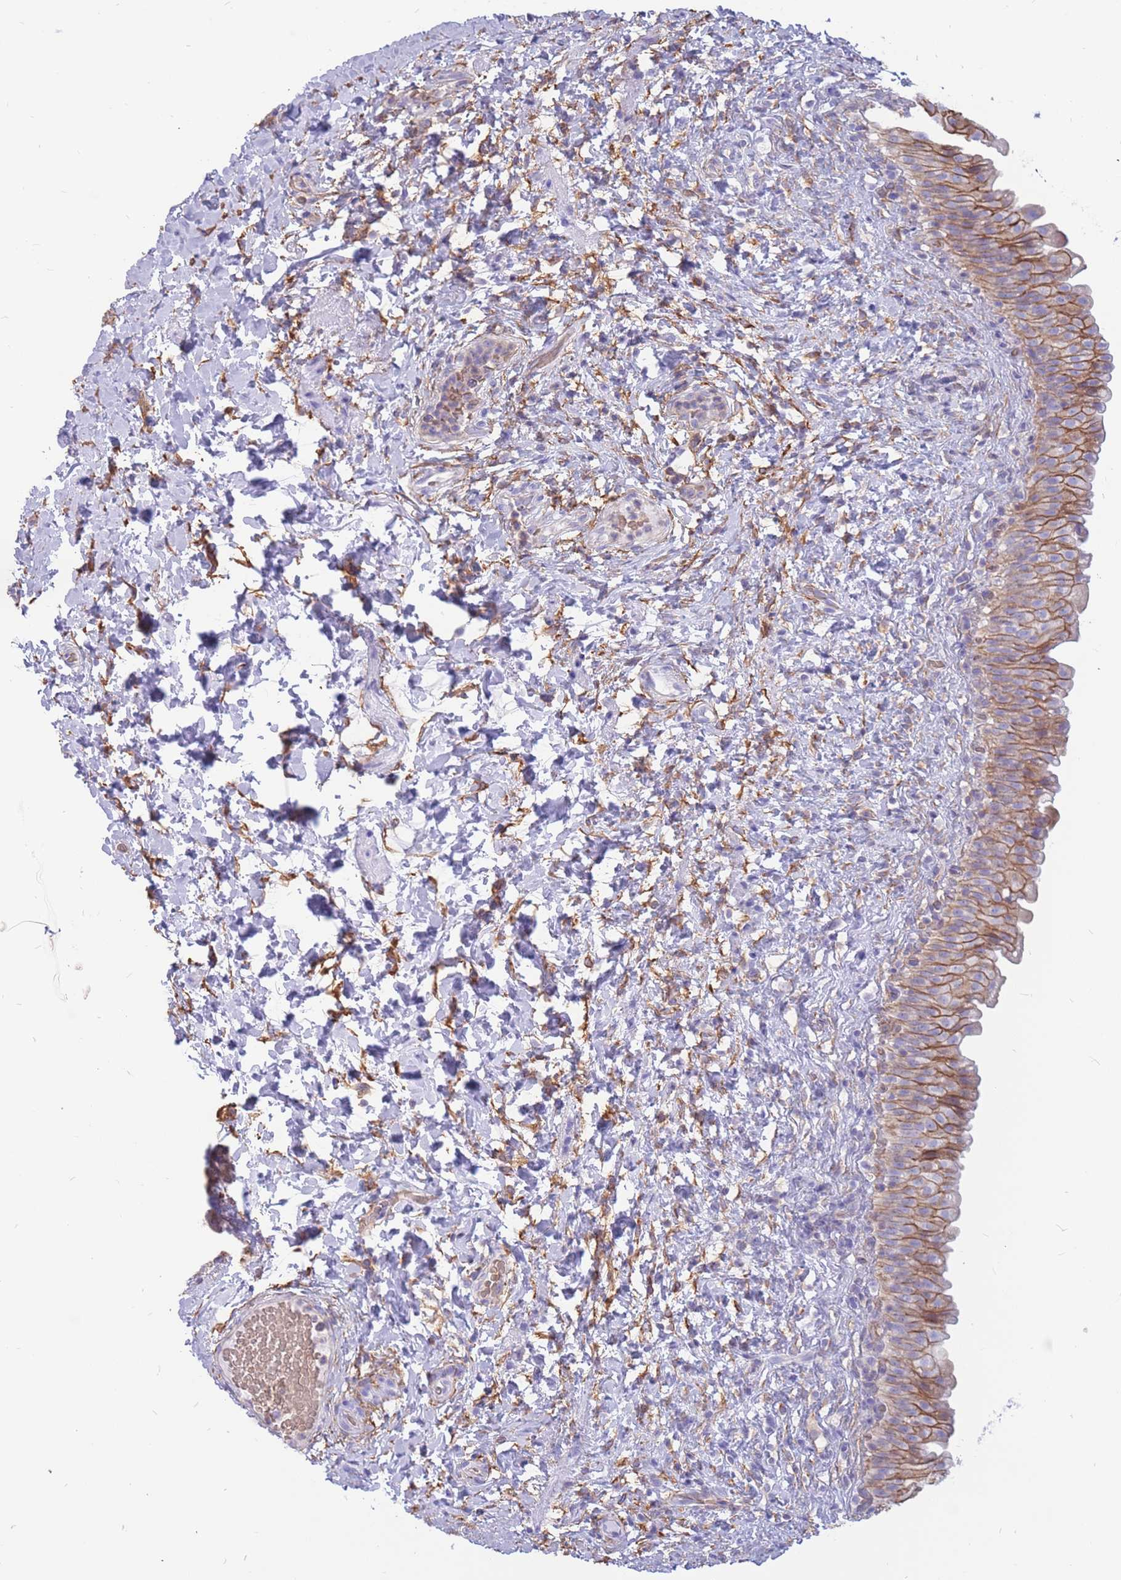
{"staining": {"intensity": "moderate", "quantity": "25%-75%", "location": "cytoplasmic/membranous"}, "tissue": "urinary bladder", "cell_type": "Urothelial cells", "image_type": "normal", "snomed": [{"axis": "morphology", "description": "Normal tissue, NOS"}, {"axis": "topography", "description": "Urinary bladder"}], "caption": "Protein expression analysis of unremarkable human urinary bladder reveals moderate cytoplasmic/membranous expression in approximately 25%-75% of urothelial cells. The staining was performed using DAB, with brown indicating positive protein expression. Nuclei are stained blue with hematoxylin.", "gene": "ADD2", "patient": {"sex": "female", "age": 27}}